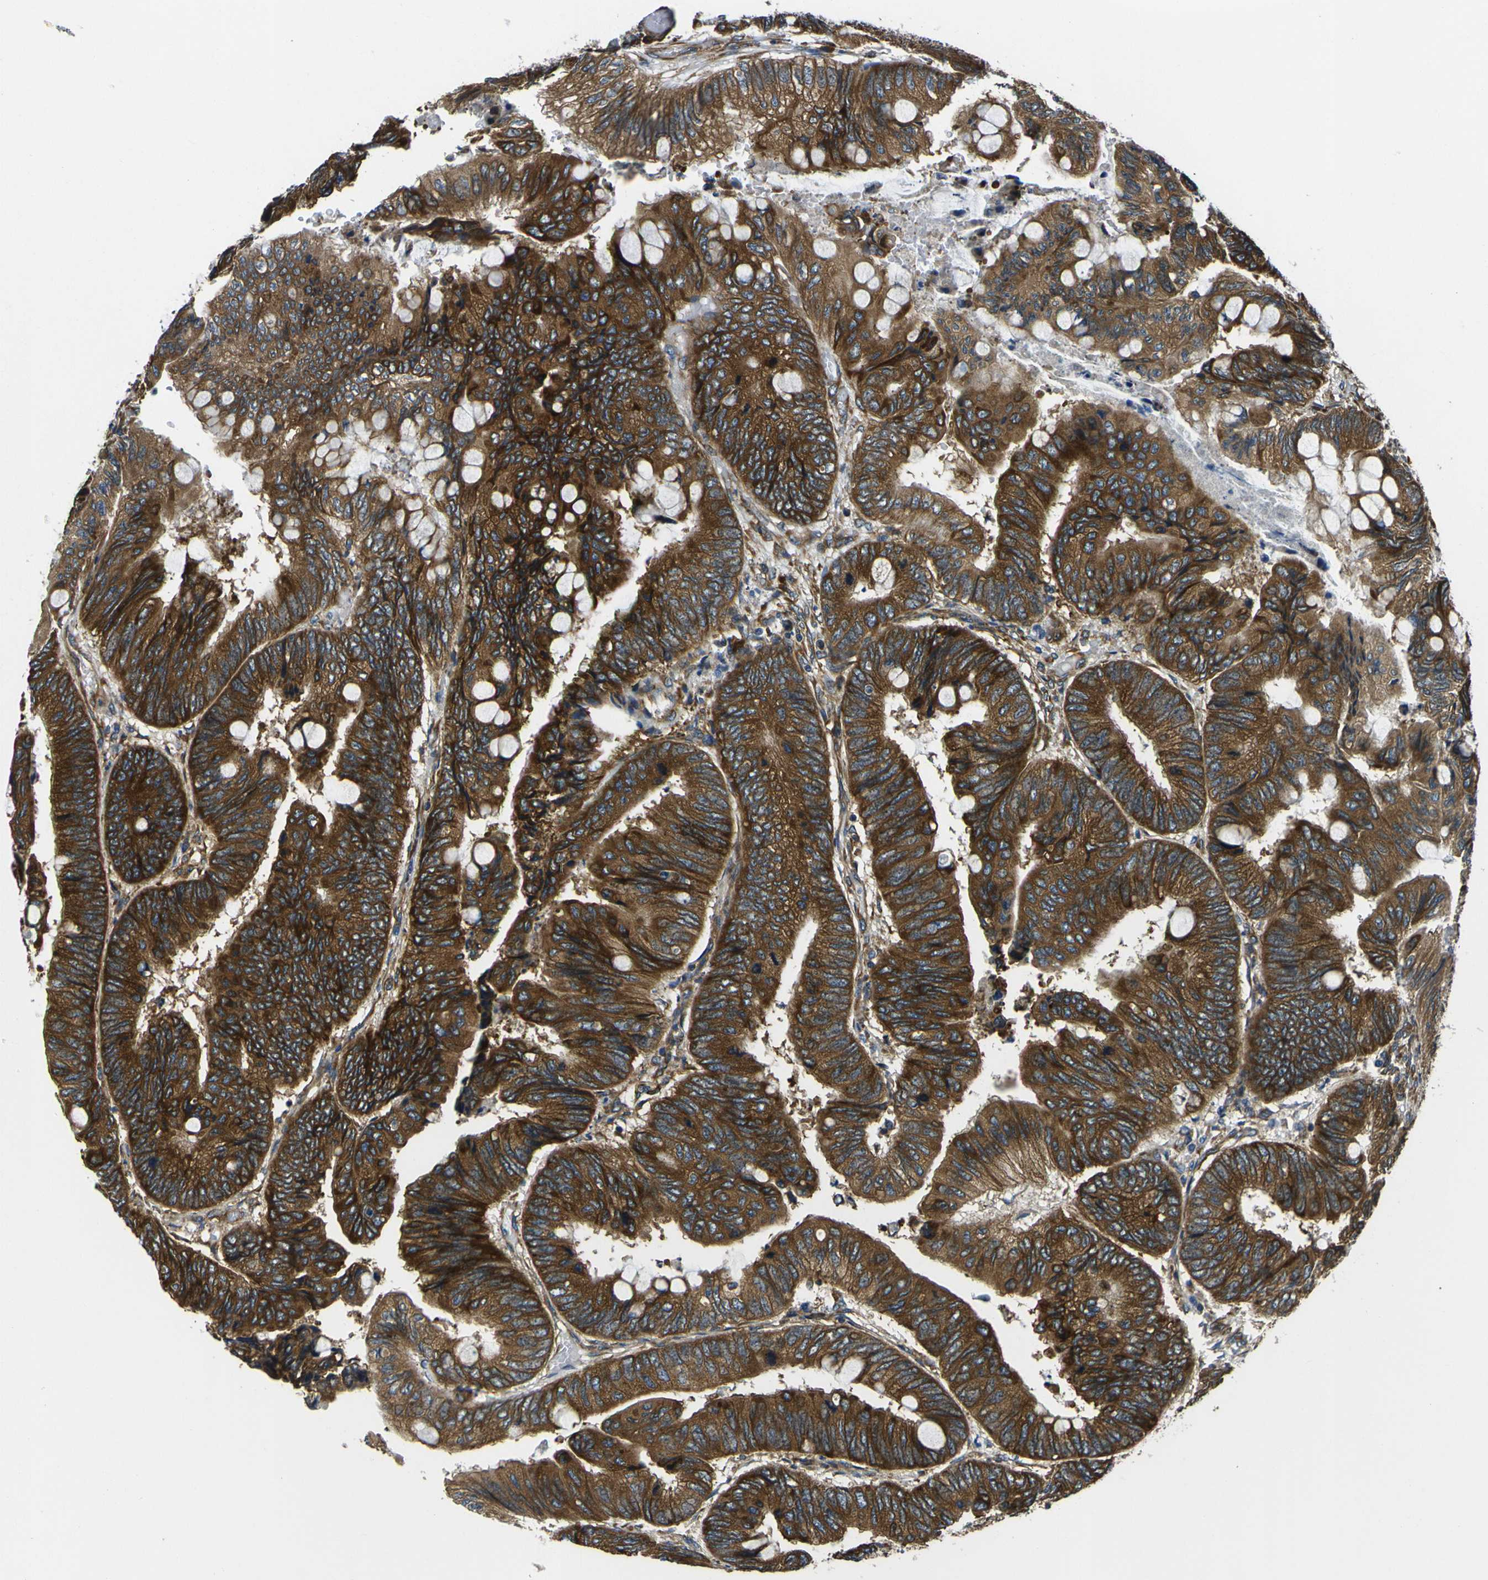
{"staining": {"intensity": "strong", "quantity": ">75%", "location": "cytoplasmic/membranous"}, "tissue": "colorectal cancer", "cell_type": "Tumor cells", "image_type": "cancer", "snomed": [{"axis": "morphology", "description": "Normal tissue, NOS"}, {"axis": "morphology", "description": "Adenocarcinoma, NOS"}, {"axis": "topography", "description": "Rectum"}, {"axis": "topography", "description": "Peripheral nerve tissue"}], "caption": "A micrograph of colorectal cancer stained for a protein exhibits strong cytoplasmic/membranous brown staining in tumor cells.", "gene": "RPSA", "patient": {"sex": "male", "age": 92}}